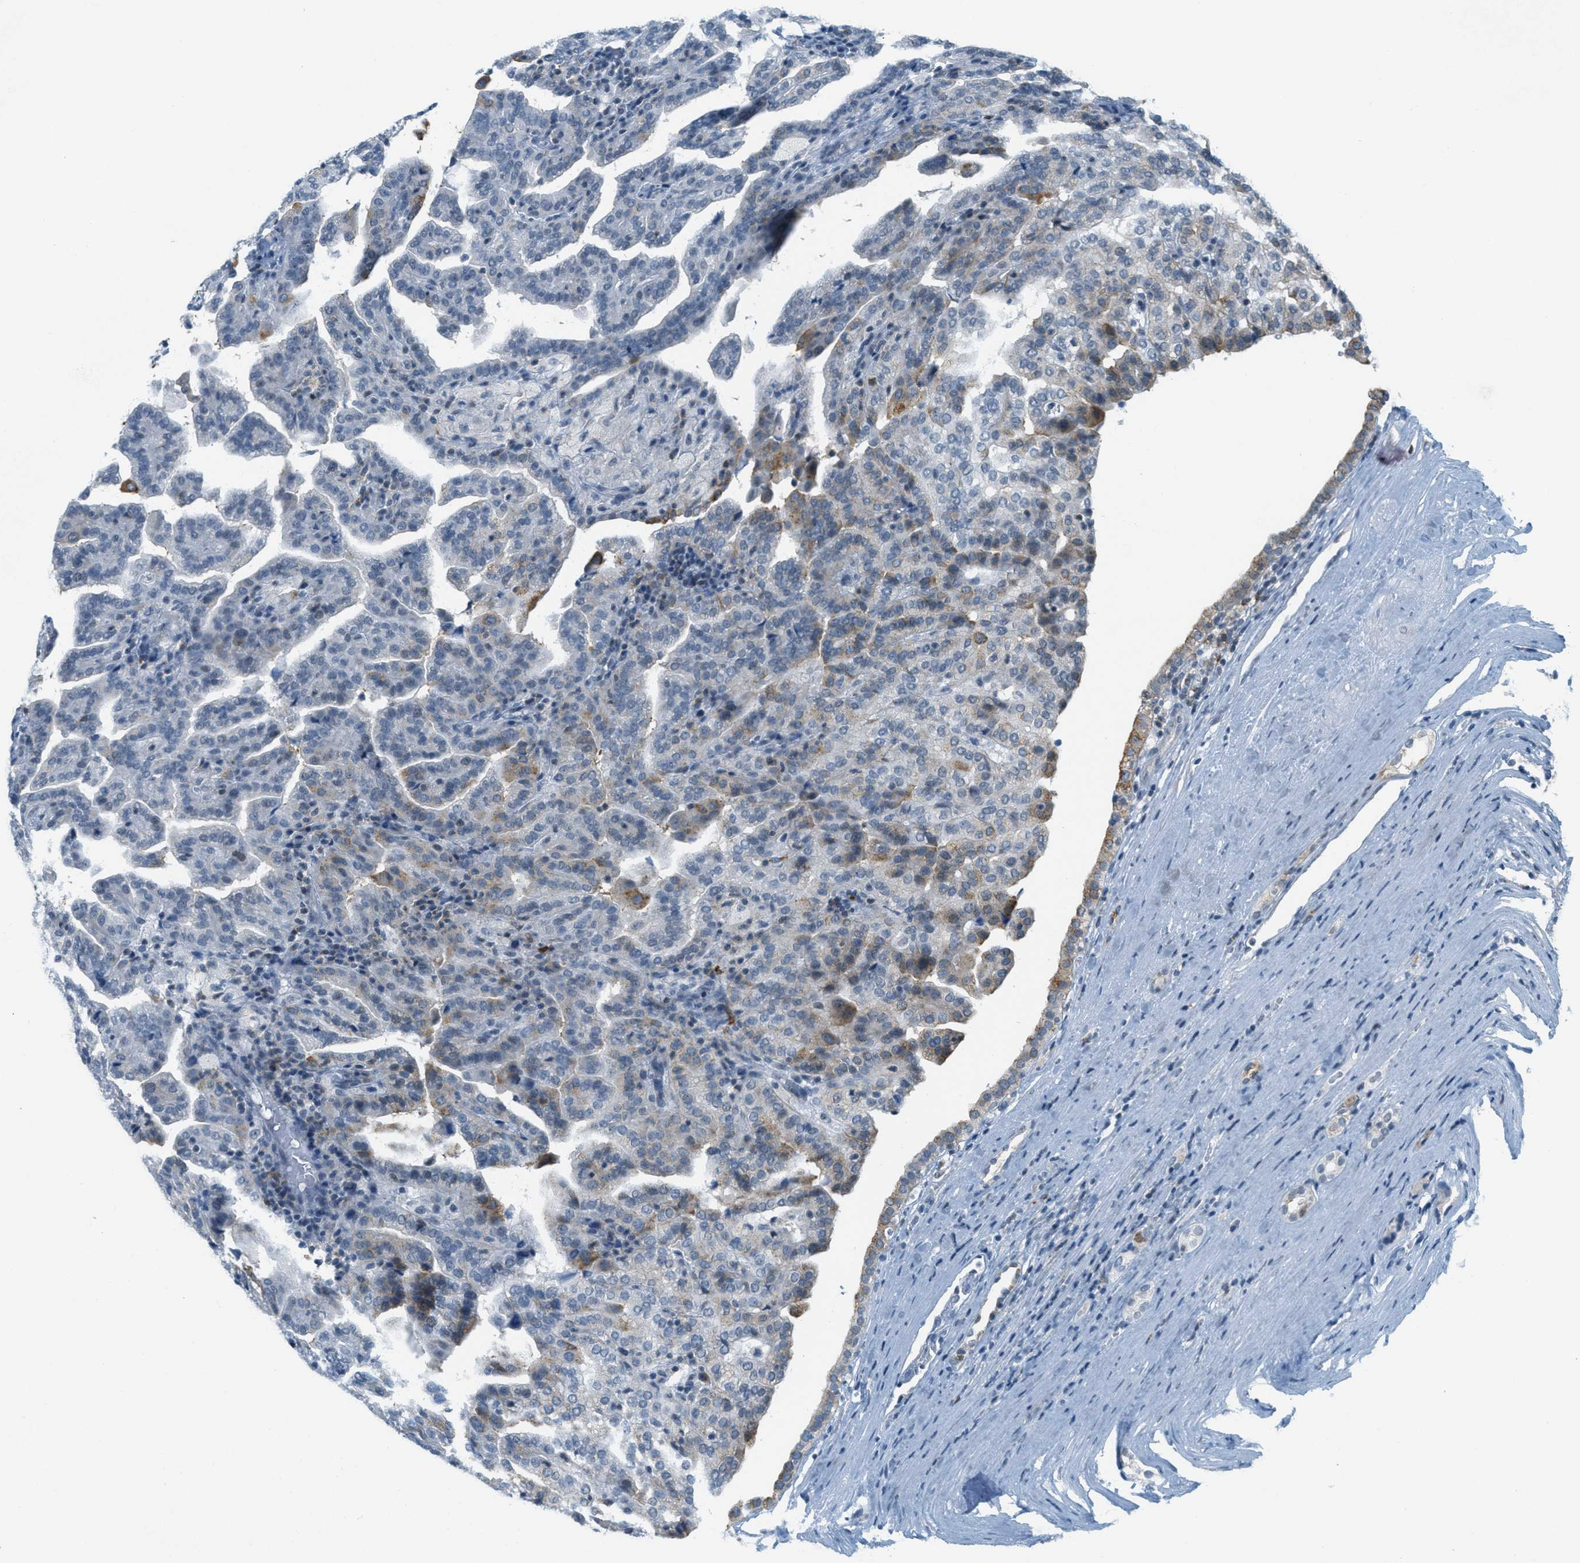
{"staining": {"intensity": "moderate", "quantity": "<25%", "location": "cytoplasmic/membranous"}, "tissue": "renal cancer", "cell_type": "Tumor cells", "image_type": "cancer", "snomed": [{"axis": "morphology", "description": "Adenocarcinoma, NOS"}, {"axis": "topography", "description": "Kidney"}], "caption": "Brown immunohistochemical staining in renal adenocarcinoma displays moderate cytoplasmic/membranous staining in approximately <25% of tumor cells.", "gene": "FYN", "patient": {"sex": "male", "age": 61}}